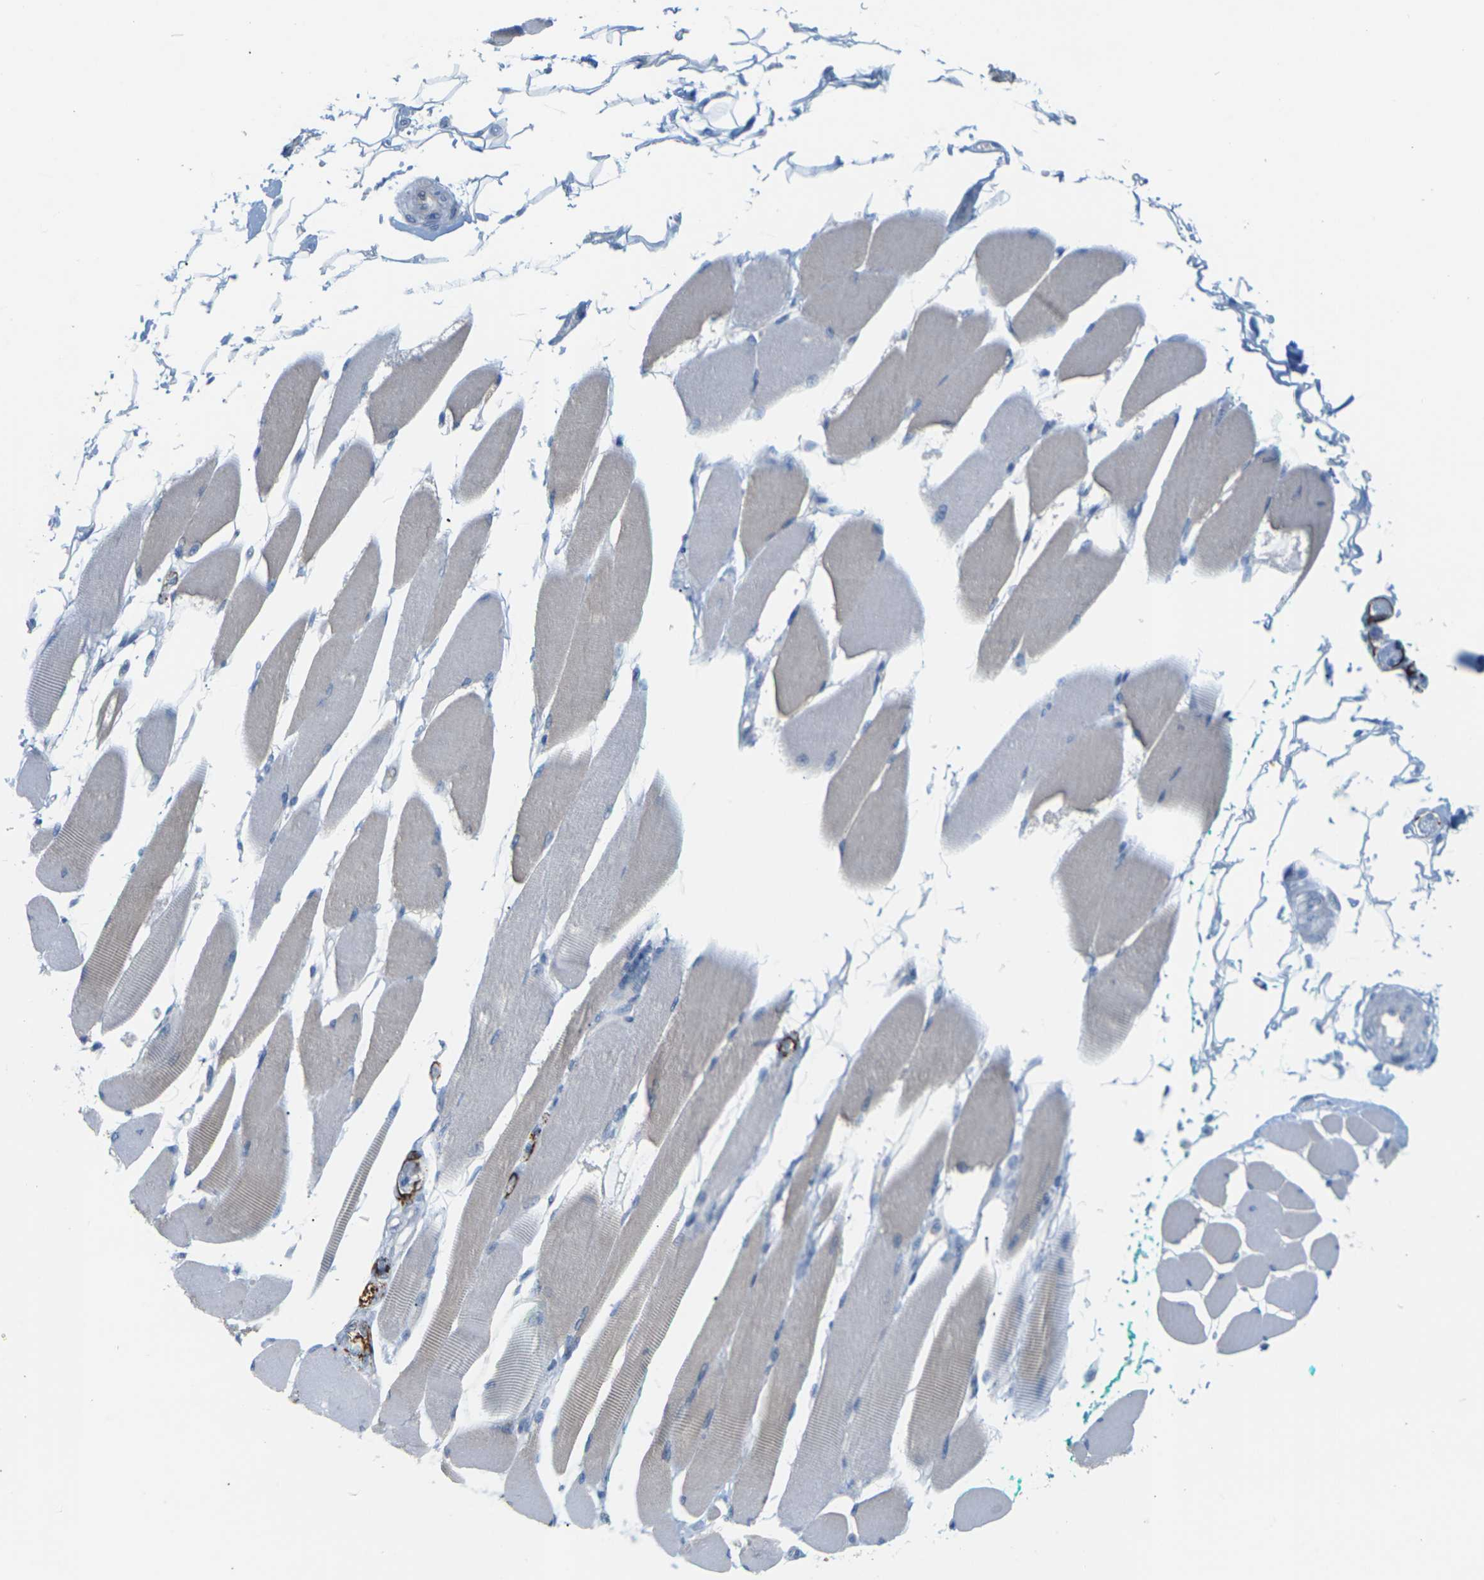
{"staining": {"intensity": "weak", "quantity": "<25%", "location": "cytoplasmic/membranous"}, "tissue": "skeletal muscle", "cell_type": "Myocytes", "image_type": "normal", "snomed": [{"axis": "morphology", "description": "Normal tissue, NOS"}, {"axis": "topography", "description": "Skeletal muscle"}, {"axis": "topography", "description": "Oral tissue"}, {"axis": "topography", "description": "Peripheral nerve tissue"}], "caption": "High magnification brightfield microscopy of benign skeletal muscle stained with DAB (brown) and counterstained with hematoxylin (blue): myocytes show no significant positivity.", "gene": "CLDN3", "patient": {"sex": "female", "age": 84}}